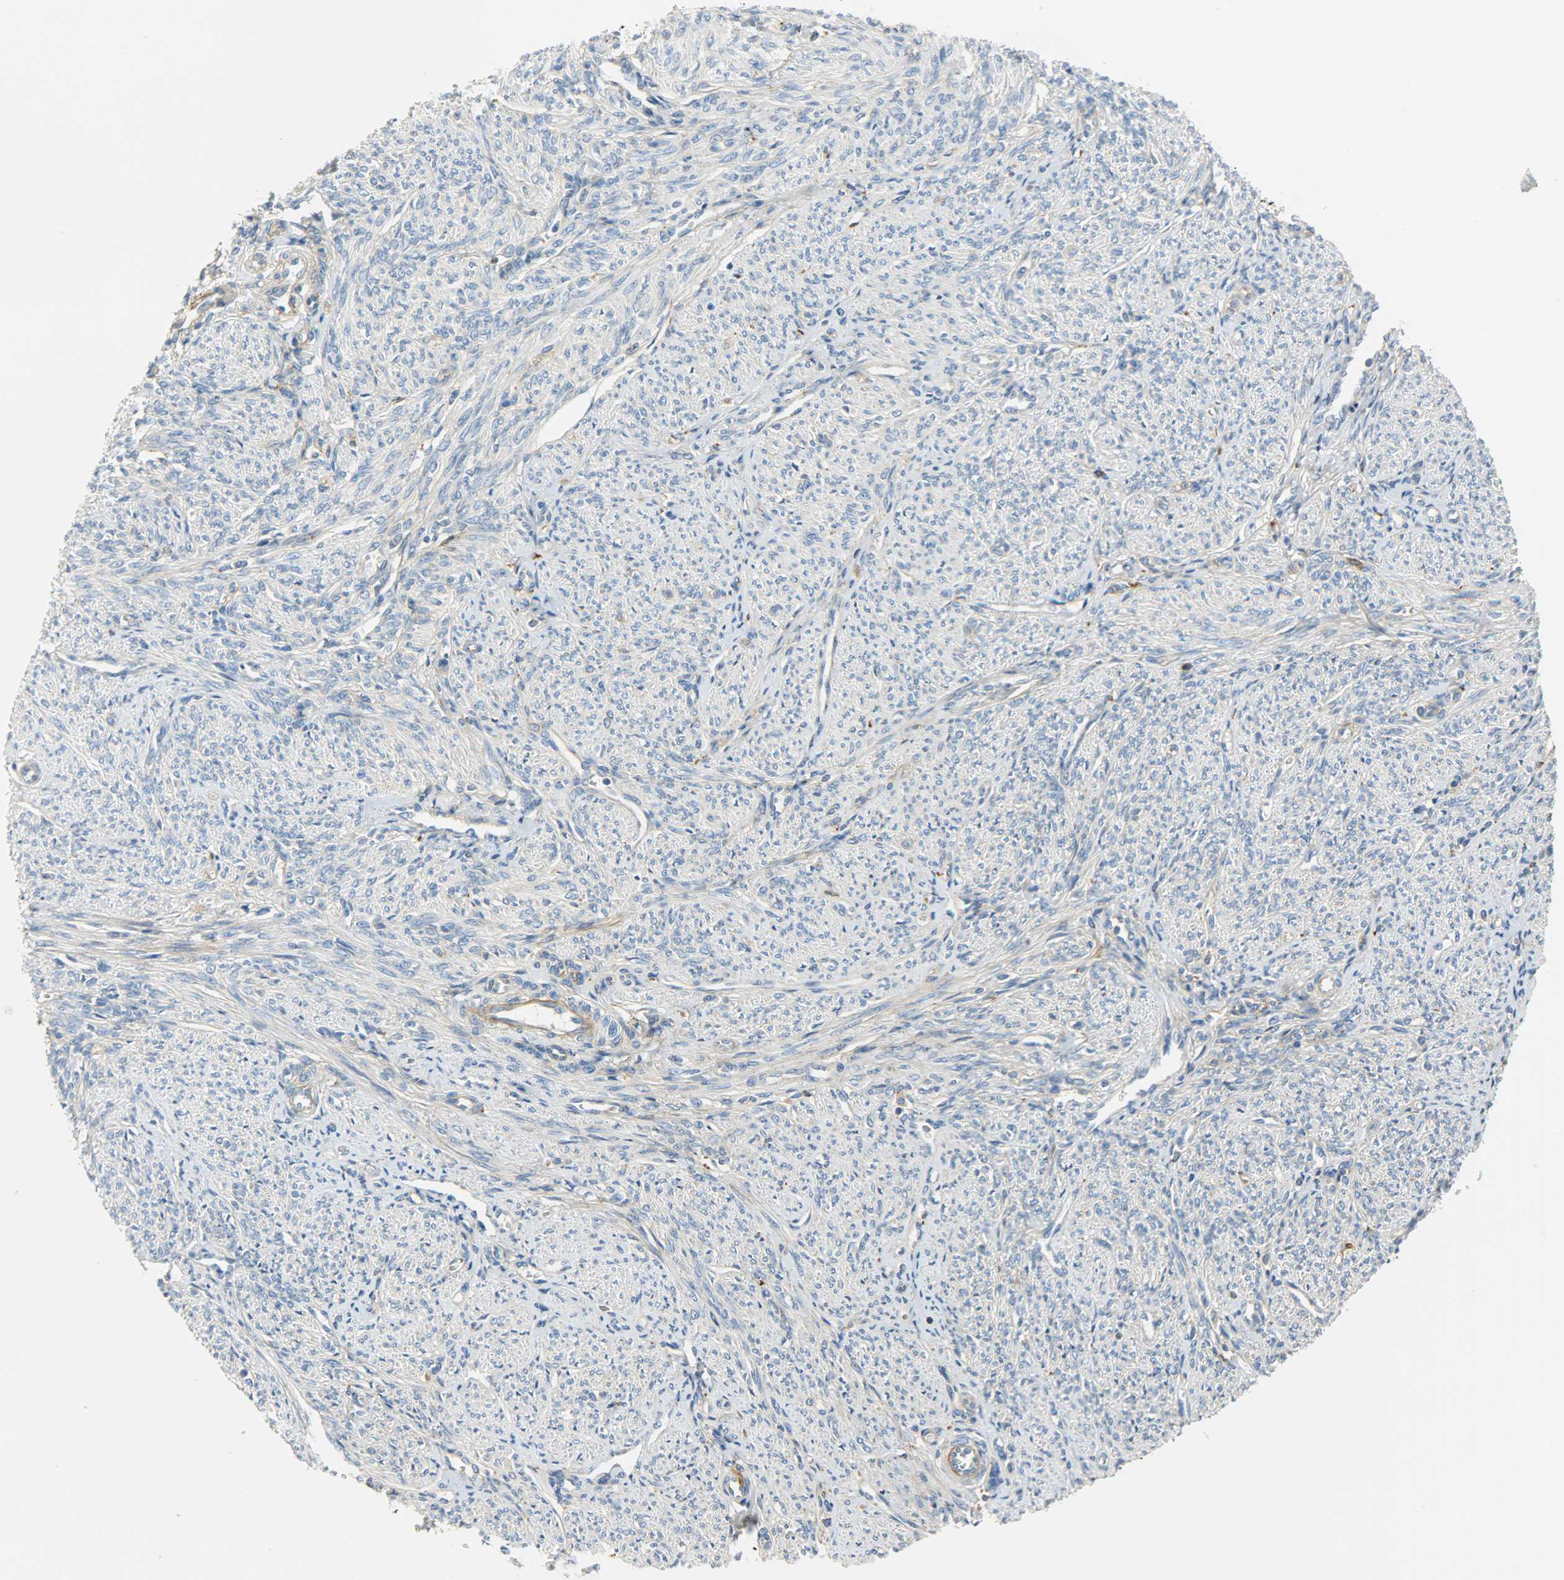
{"staining": {"intensity": "weak", "quantity": ">75%", "location": "cytoplasmic/membranous"}, "tissue": "smooth muscle", "cell_type": "Smooth muscle cells", "image_type": "normal", "snomed": [{"axis": "morphology", "description": "Normal tissue, NOS"}, {"axis": "topography", "description": "Smooth muscle"}], "caption": "A brown stain shows weak cytoplasmic/membranous staining of a protein in smooth muscle cells of unremarkable smooth muscle. The staining was performed using DAB (3,3'-diaminobenzidine), with brown indicating positive protein expression. Nuclei are stained blue with hematoxylin.", "gene": "CRP", "patient": {"sex": "female", "age": 65}}